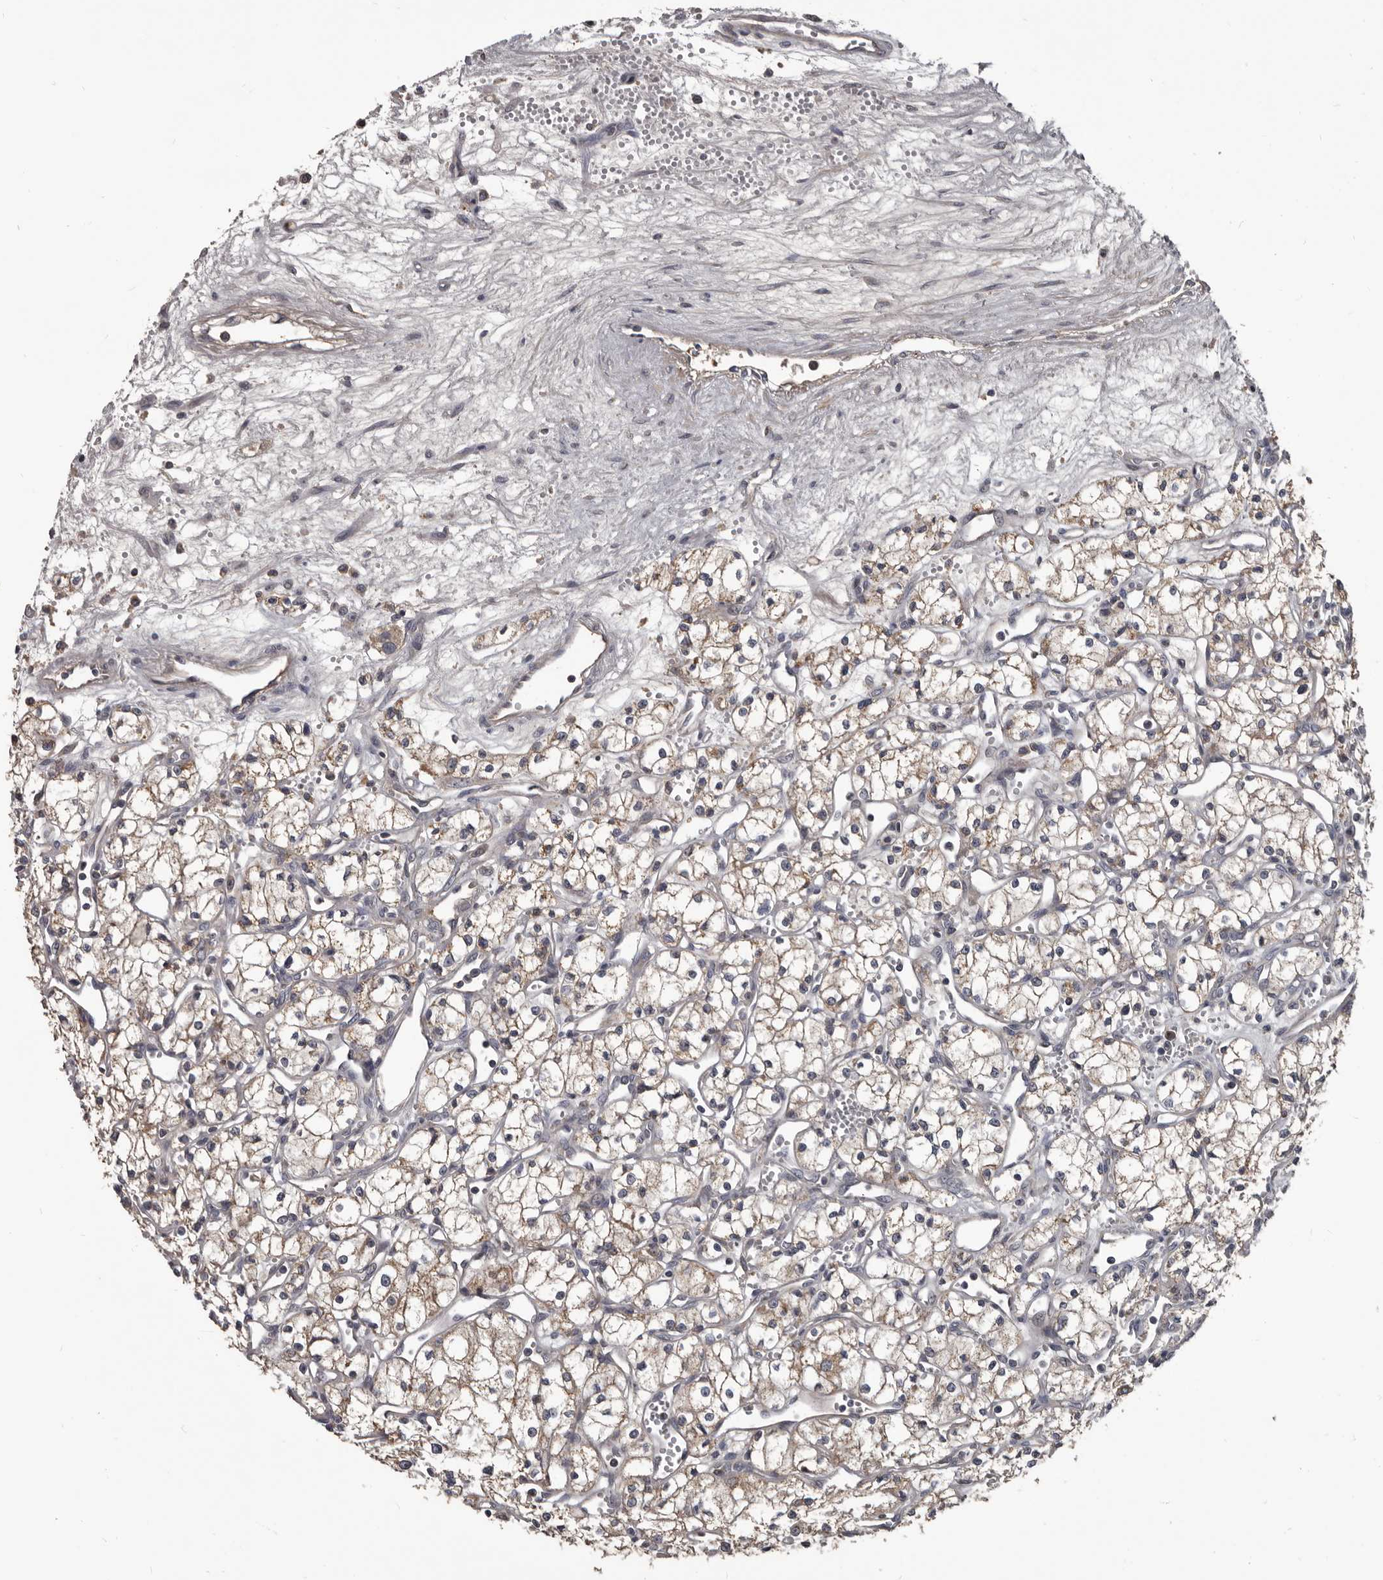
{"staining": {"intensity": "weak", "quantity": "<25%", "location": "cytoplasmic/membranous"}, "tissue": "renal cancer", "cell_type": "Tumor cells", "image_type": "cancer", "snomed": [{"axis": "morphology", "description": "Adenocarcinoma, NOS"}, {"axis": "topography", "description": "Kidney"}], "caption": "Micrograph shows no protein staining in tumor cells of adenocarcinoma (renal) tissue.", "gene": "ALDH5A1", "patient": {"sex": "male", "age": 59}}